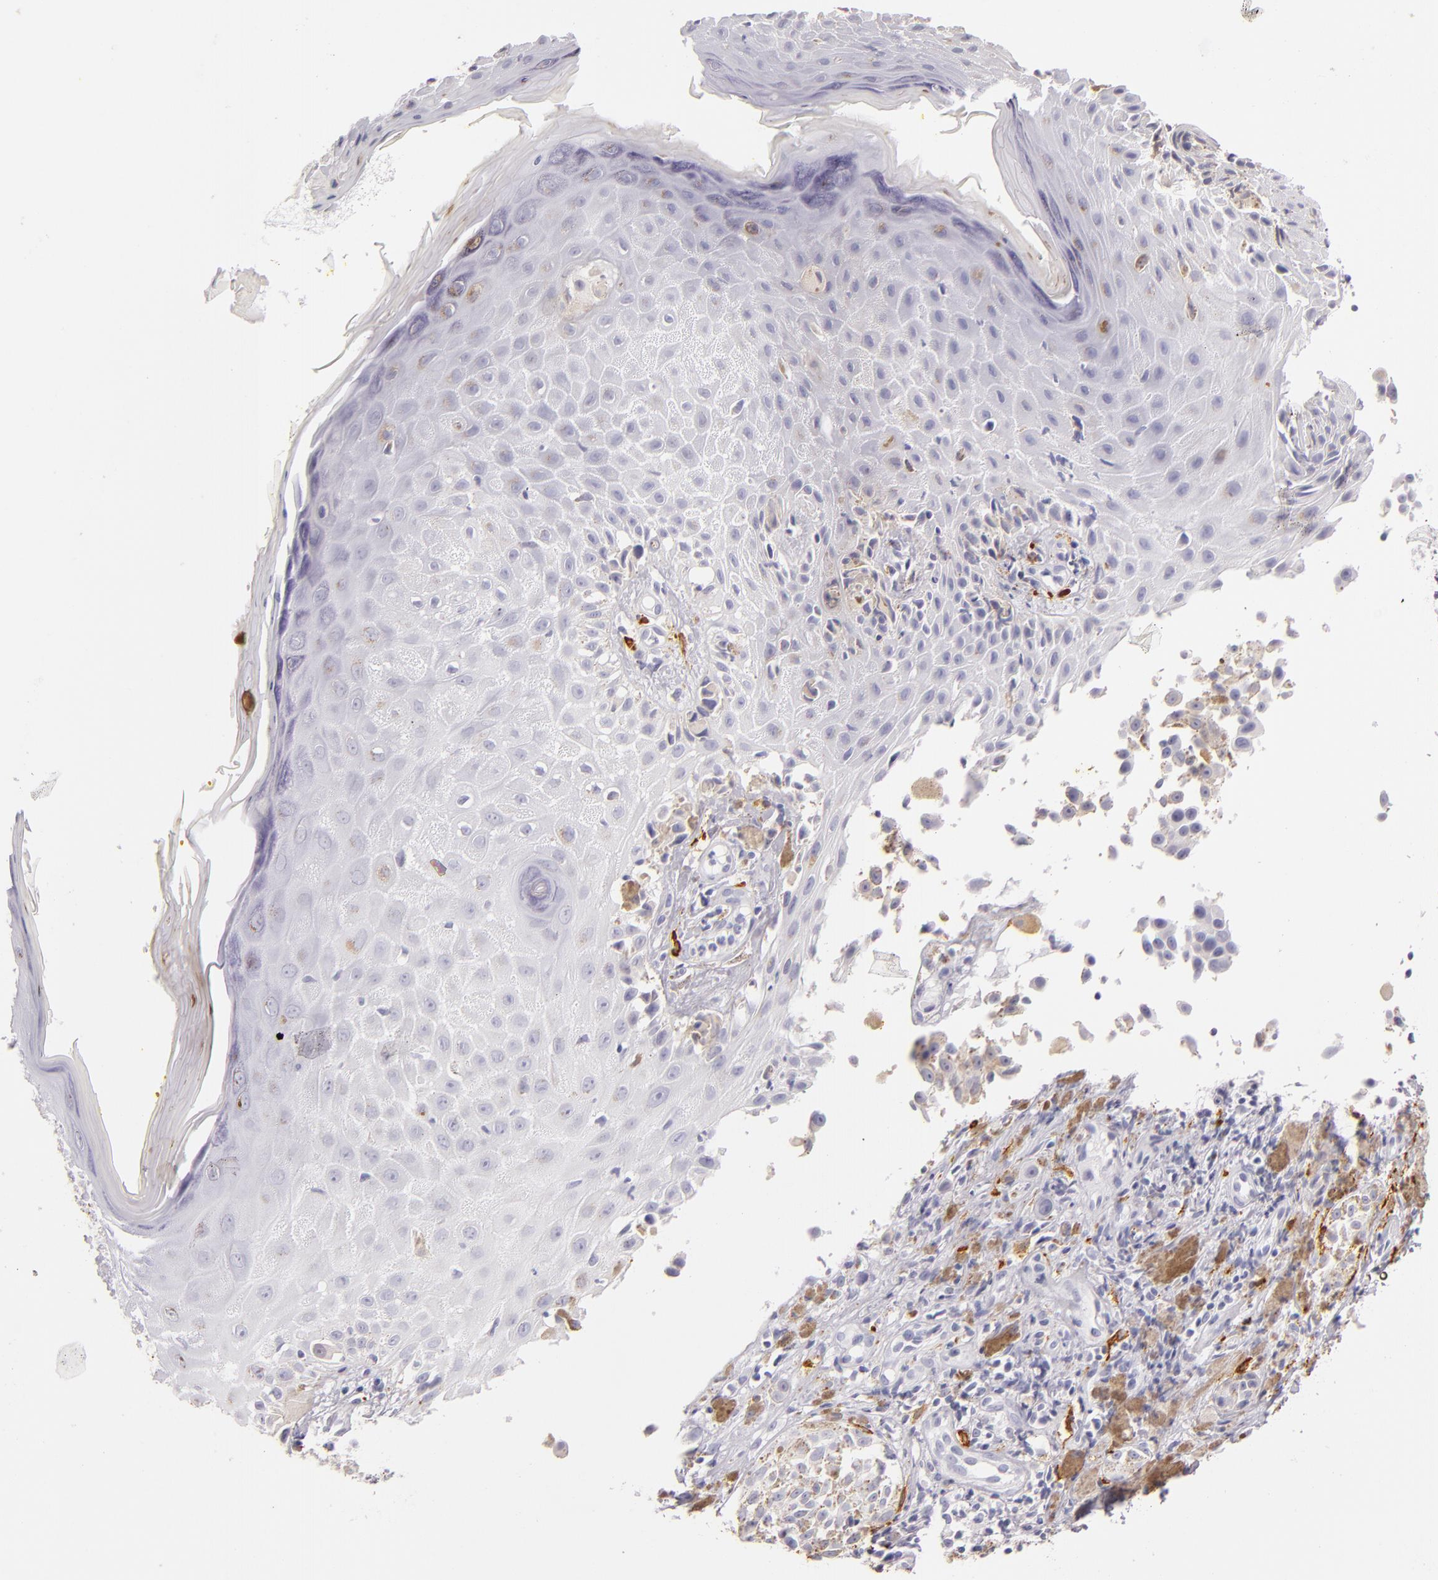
{"staining": {"intensity": "negative", "quantity": "none", "location": "none"}, "tissue": "melanoma", "cell_type": "Tumor cells", "image_type": "cancer", "snomed": [{"axis": "morphology", "description": "Malignant melanoma, NOS"}, {"axis": "topography", "description": "Skin"}], "caption": "IHC image of human melanoma stained for a protein (brown), which demonstrates no expression in tumor cells. The staining is performed using DAB brown chromogen with nuclei counter-stained in using hematoxylin.", "gene": "TPSD1", "patient": {"sex": "male", "age": 67}}